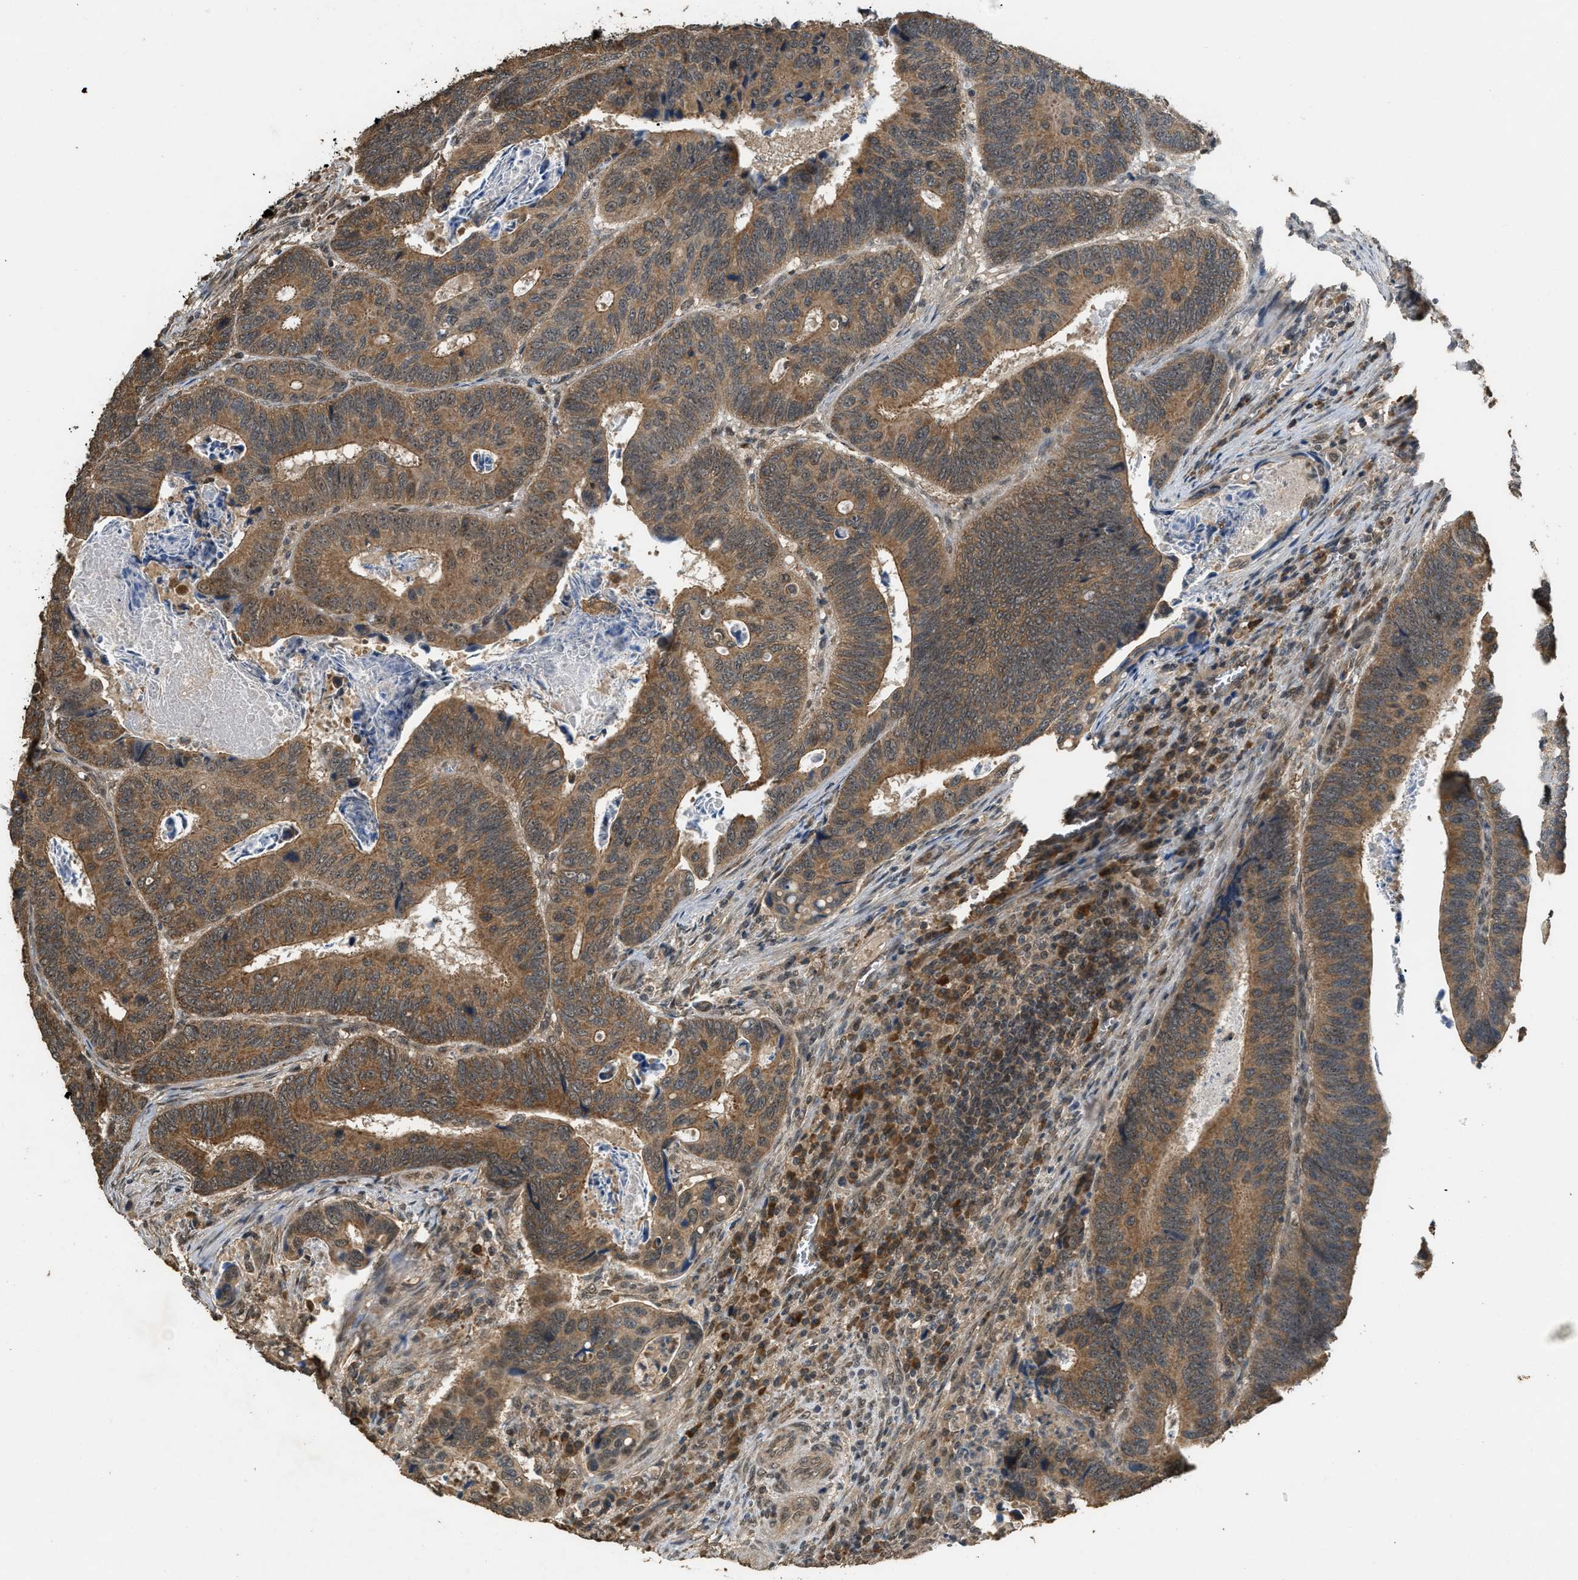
{"staining": {"intensity": "moderate", "quantity": ">75%", "location": "cytoplasmic/membranous"}, "tissue": "colorectal cancer", "cell_type": "Tumor cells", "image_type": "cancer", "snomed": [{"axis": "morphology", "description": "Inflammation, NOS"}, {"axis": "morphology", "description": "Adenocarcinoma, NOS"}, {"axis": "topography", "description": "Colon"}], "caption": "Colorectal cancer stained with a protein marker exhibits moderate staining in tumor cells.", "gene": "DENND6B", "patient": {"sex": "male", "age": 72}}